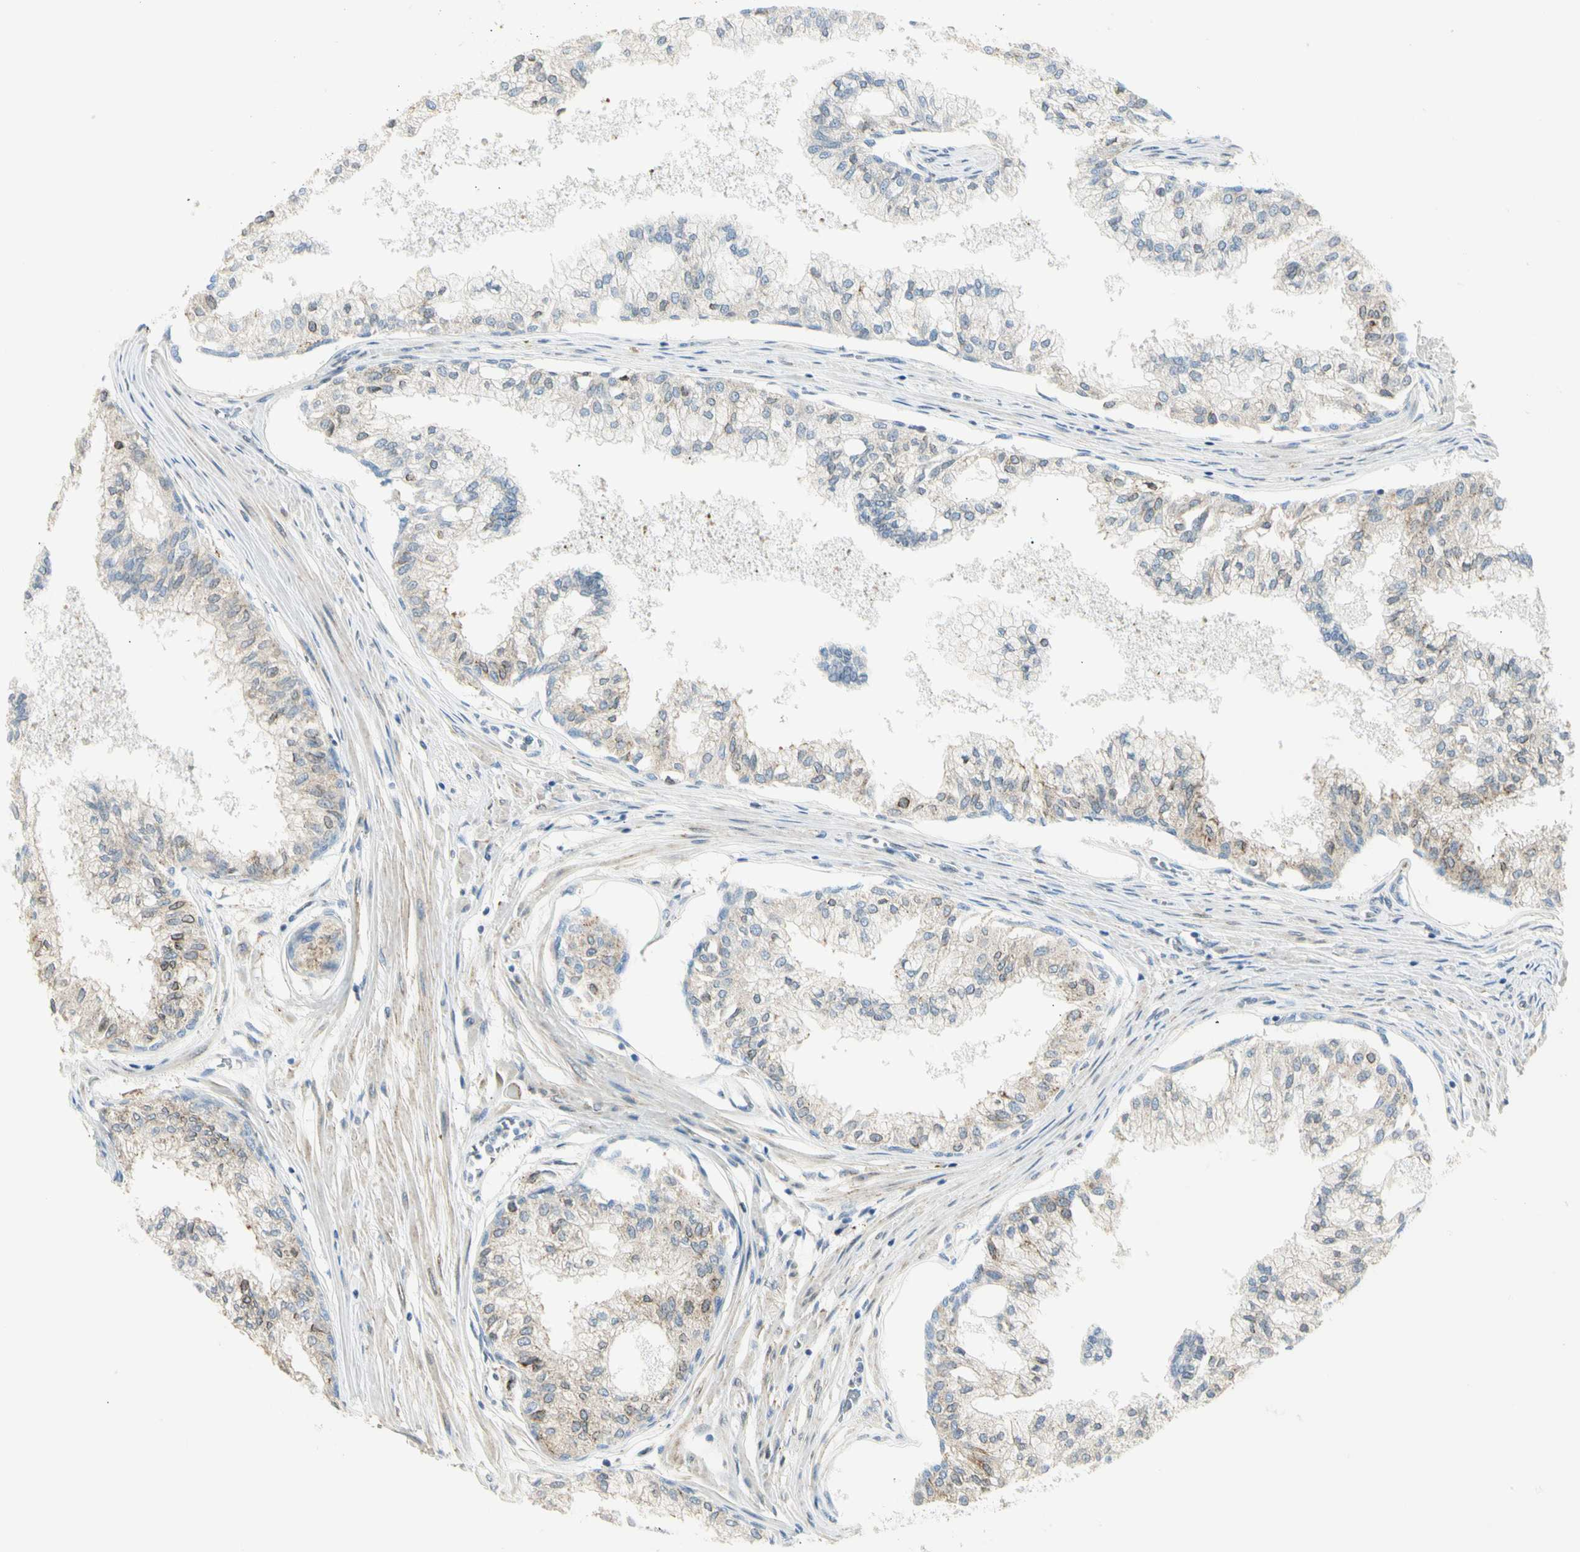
{"staining": {"intensity": "negative", "quantity": "none", "location": "none"}, "tissue": "prostate", "cell_type": "Glandular cells", "image_type": "normal", "snomed": [{"axis": "morphology", "description": "Normal tissue, NOS"}, {"axis": "topography", "description": "Prostate"}, {"axis": "topography", "description": "Seminal veicle"}], "caption": "Glandular cells are negative for protein expression in benign human prostate. (Immunohistochemistry, brightfield microscopy, high magnification).", "gene": "TNFSF11", "patient": {"sex": "male", "age": 60}}